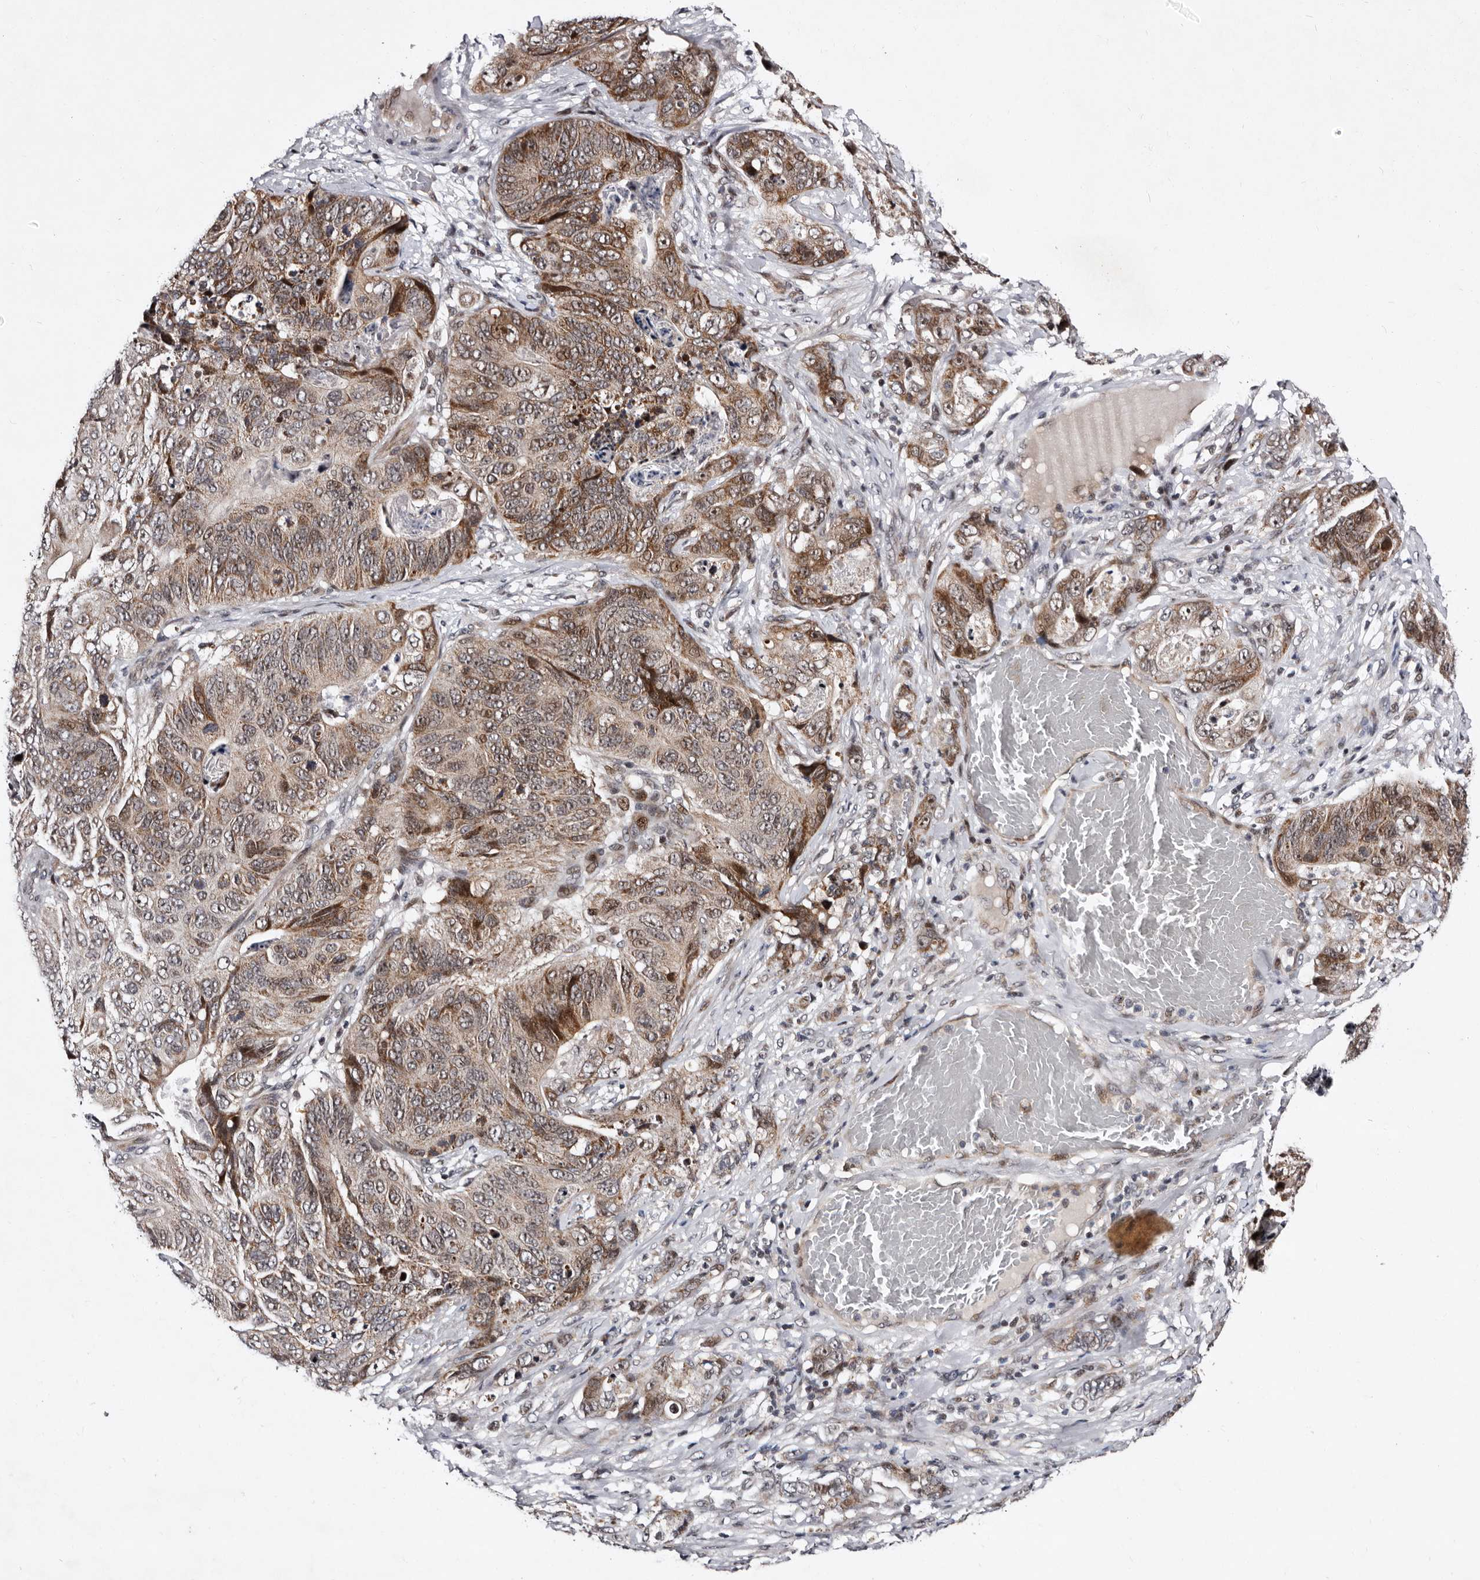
{"staining": {"intensity": "moderate", "quantity": ">75%", "location": "cytoplasmic/membranous,nuclear"}, "tissue": "stomach cancer", "cell_type": "Tumor cells", "image_type": "cancer", "snomed": [{"axis": "morphology", "description": "Normal tissue, NOS"}, {"axis": "morphology", "description": "Adenocarcinoma, NOS"}, {"axis": "topography", "description": "Stomach"}], "caption": "Protein staining exhibits moderate cytoplasmic/membranous and nuclear positivity in about >75% of tumor cells in stomach cancer (adenocarcinoma).", "gene": "TNKS", "patient": {"sex": "female", "age": 89}}